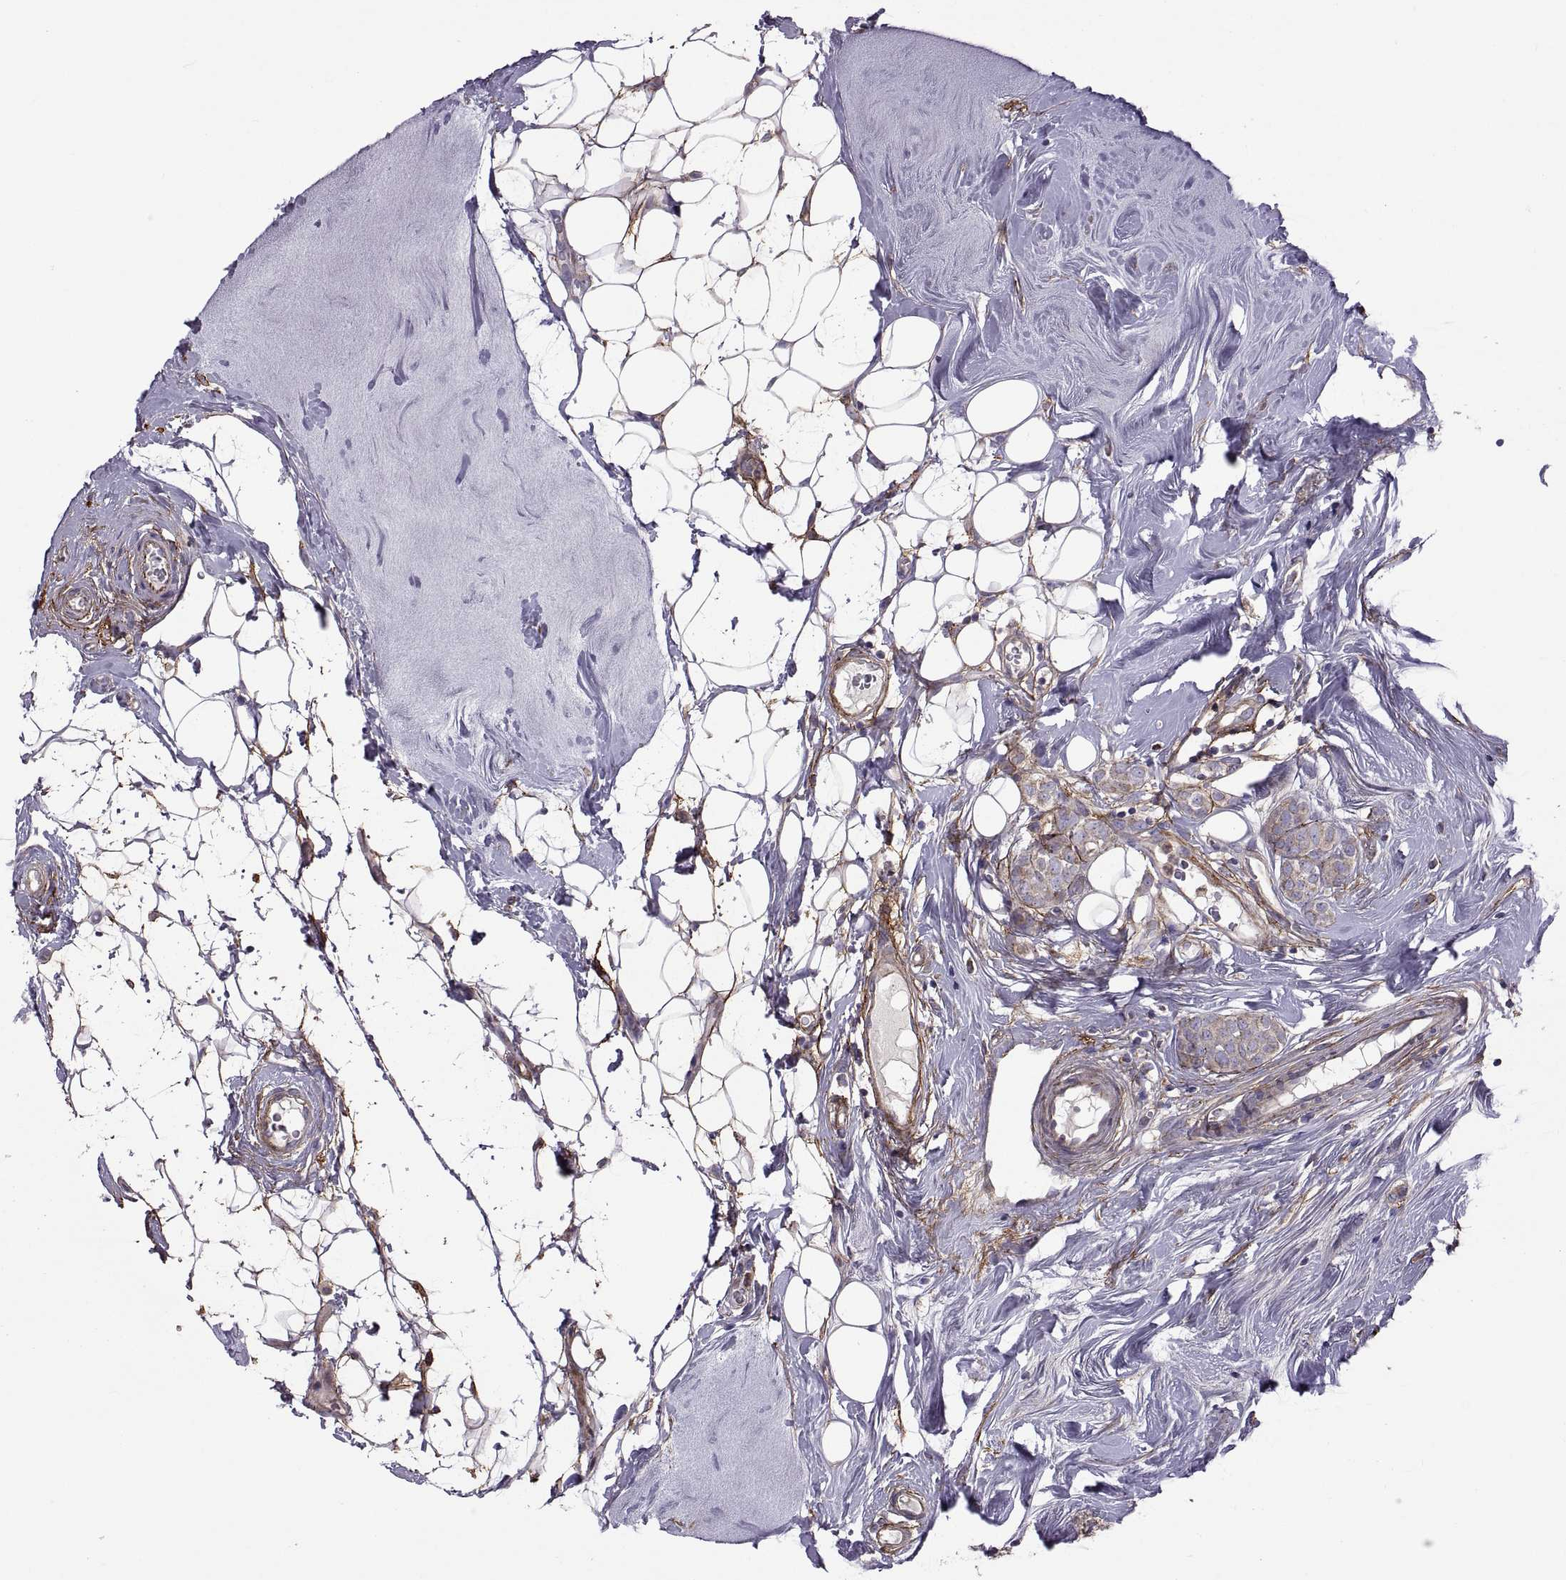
{"staining": {"intensity": "weak", "quantity": "<25%", "location": "cytoplasmic/membranous"}, "tissue": "breast cancer", "cell_type": "Tumor cells", "image_type": "cancer", "snomed": [{"axis": "morphology", "description": "Lobular carcinoma"}, {"axis": "topography", "description": "Breast"}], "caption": "Image shows no significant protein positivity in tumor cells of breast cancer (lobular carcinoma).", "gene": "EMILIN2", "patient": {"sex": "female", "age": 49}}